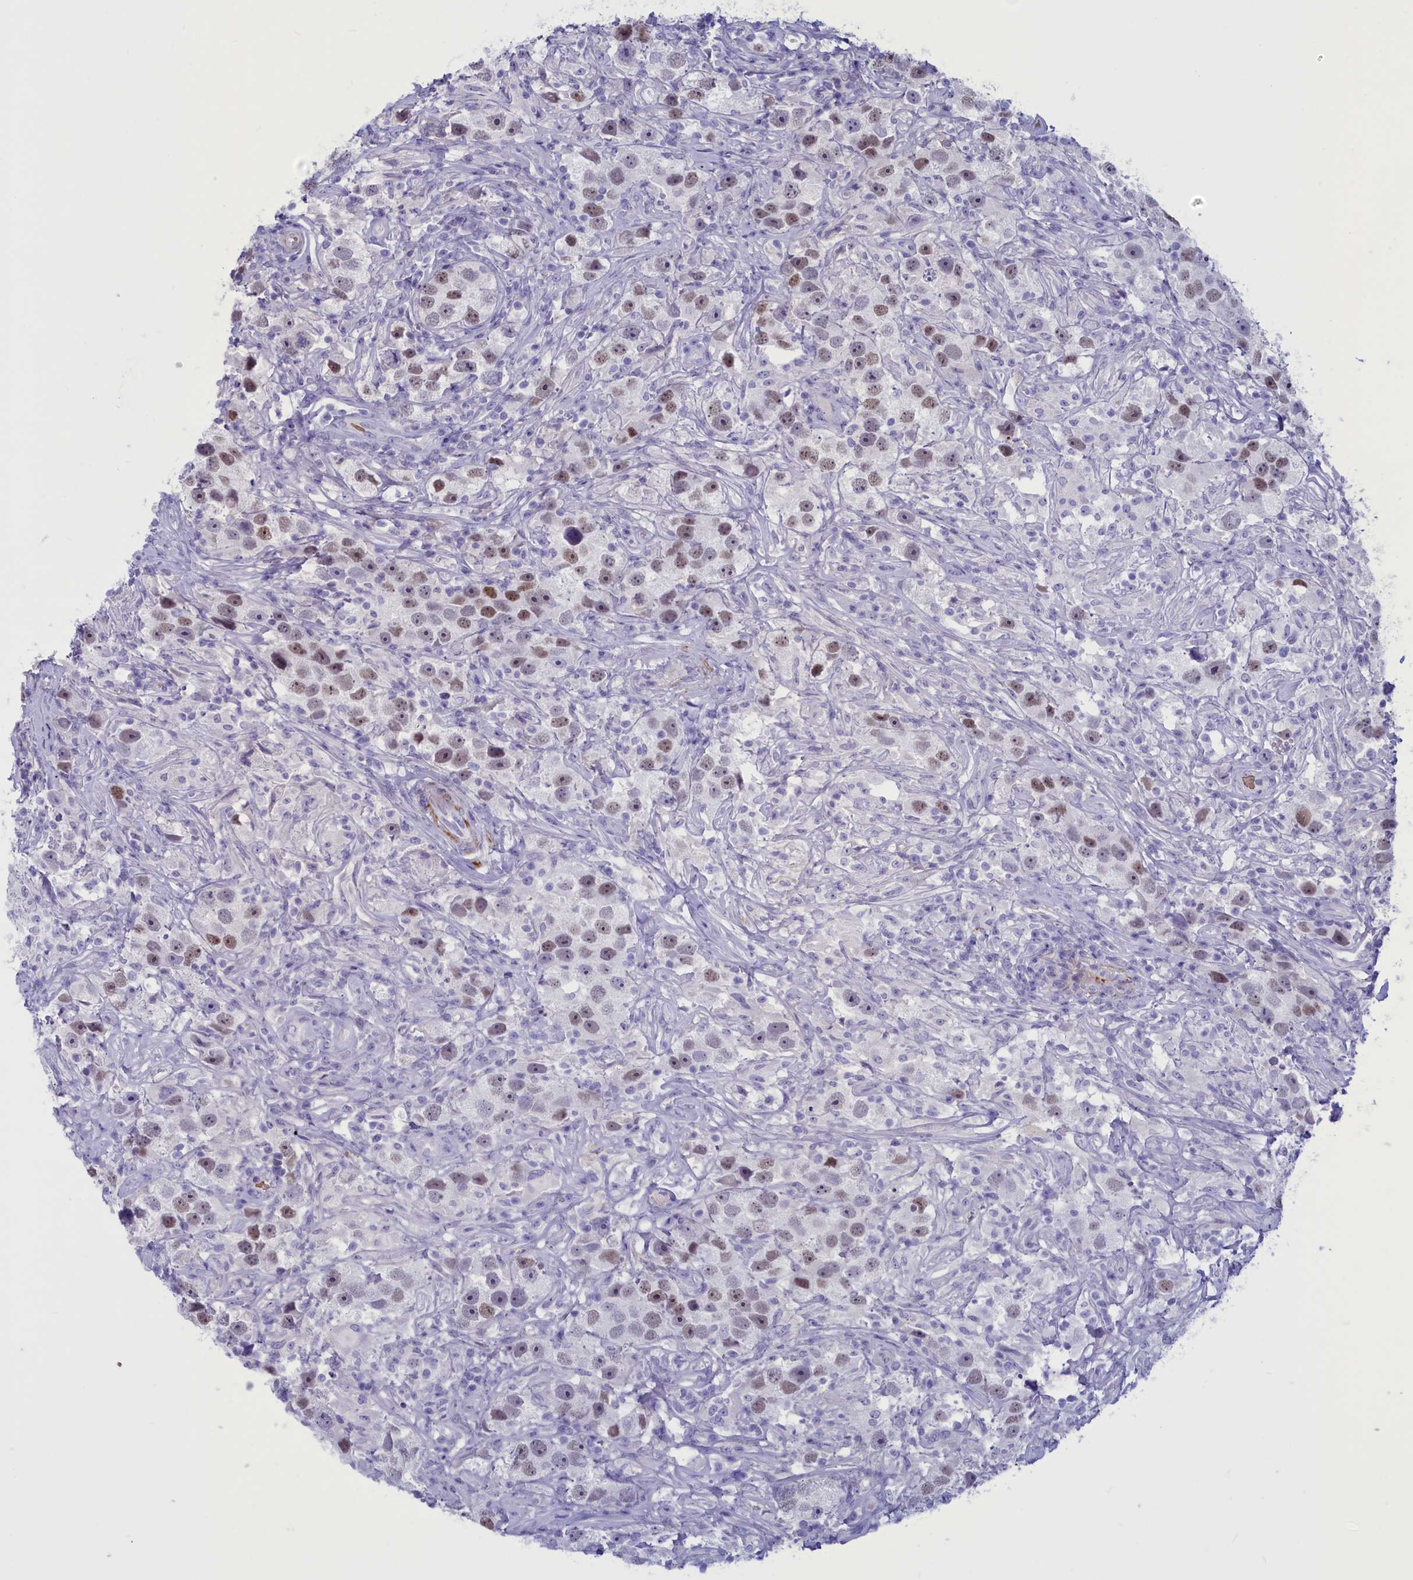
{"staining": {"intensity": "weak", "quantity": "25%-75%", "location": "nuclear"}, "tissue": "testis cancer", "cell_type": "Tumor cells", "image_type": "cancer", "snomed": [{"axis": "morphology", "description": "Seminoma, NOS"}, {"axis": "topography", "description": "Testis"}], "caption": "A high-resolution photomicrograph shows immunohistochemistry (IHC) staining of seminoma (testis), which reveals weak nuclear staining in approximately 25%-75% of tumor cells. The staining was performed using DAB to visualize the protein expression in brown, while the nuclei were stained in blue with hematoxylin (Magnification: 20x).", "gene": "GAPDHS", "patient": {"sex": "male", "age": 49}}